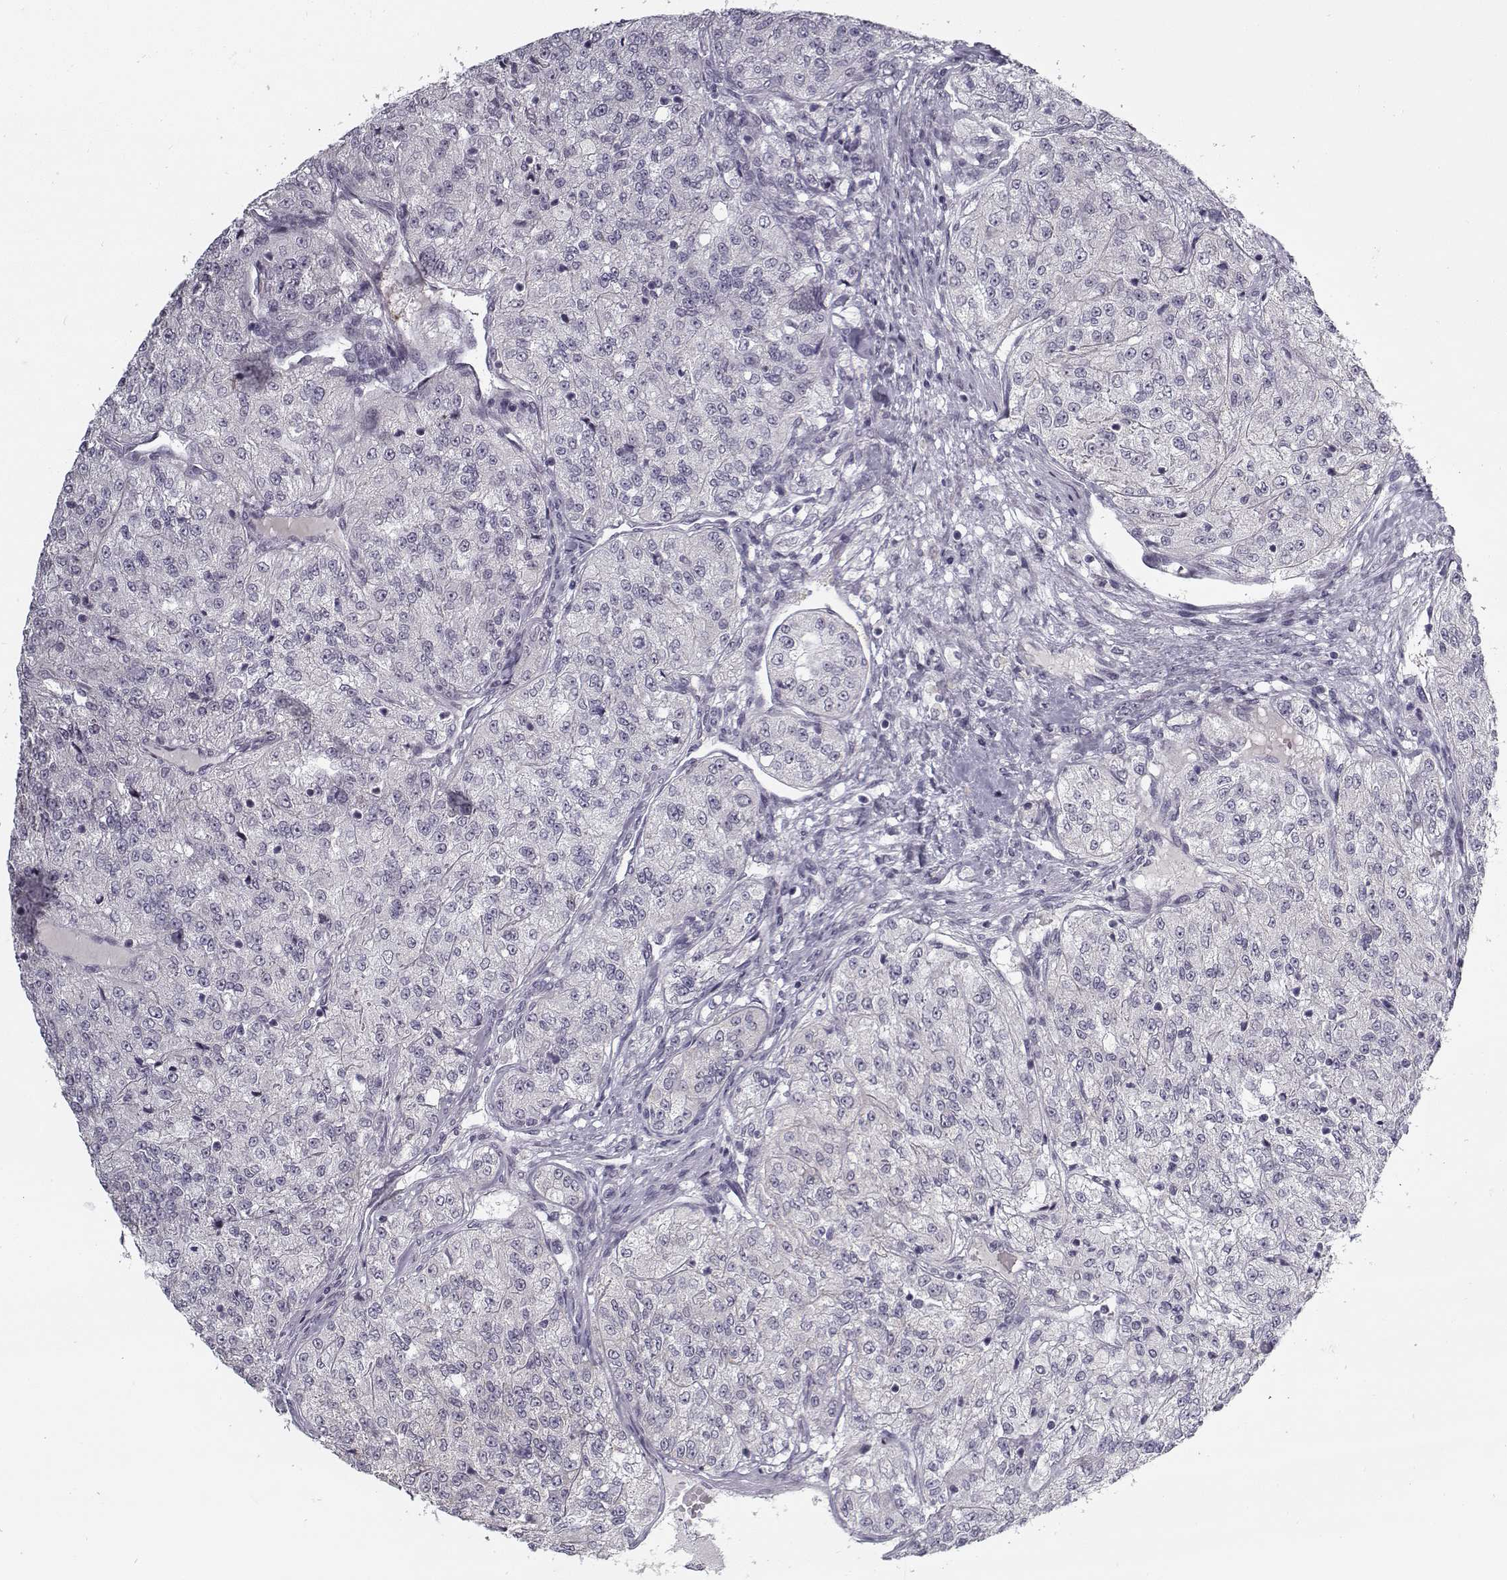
{"staining": {"intensity": "negative", "quantity": "none", "location": "none"}, "tissue": "renal cancer", "cell_type": "Tumor cells", "image_type": "cancer", "snomed": [{"axis": "morphology", "description": "Adenocarcinoma, NOS"}, {"axis": "topography", "description": "Kidney"}], "caption": "IHC photomicrograph of human renal cancer stained for a protein (brown), which exhibits no expression in tumor cells.", "gene": "SNCA", "patient": {"sex": "female", "age": 63}}